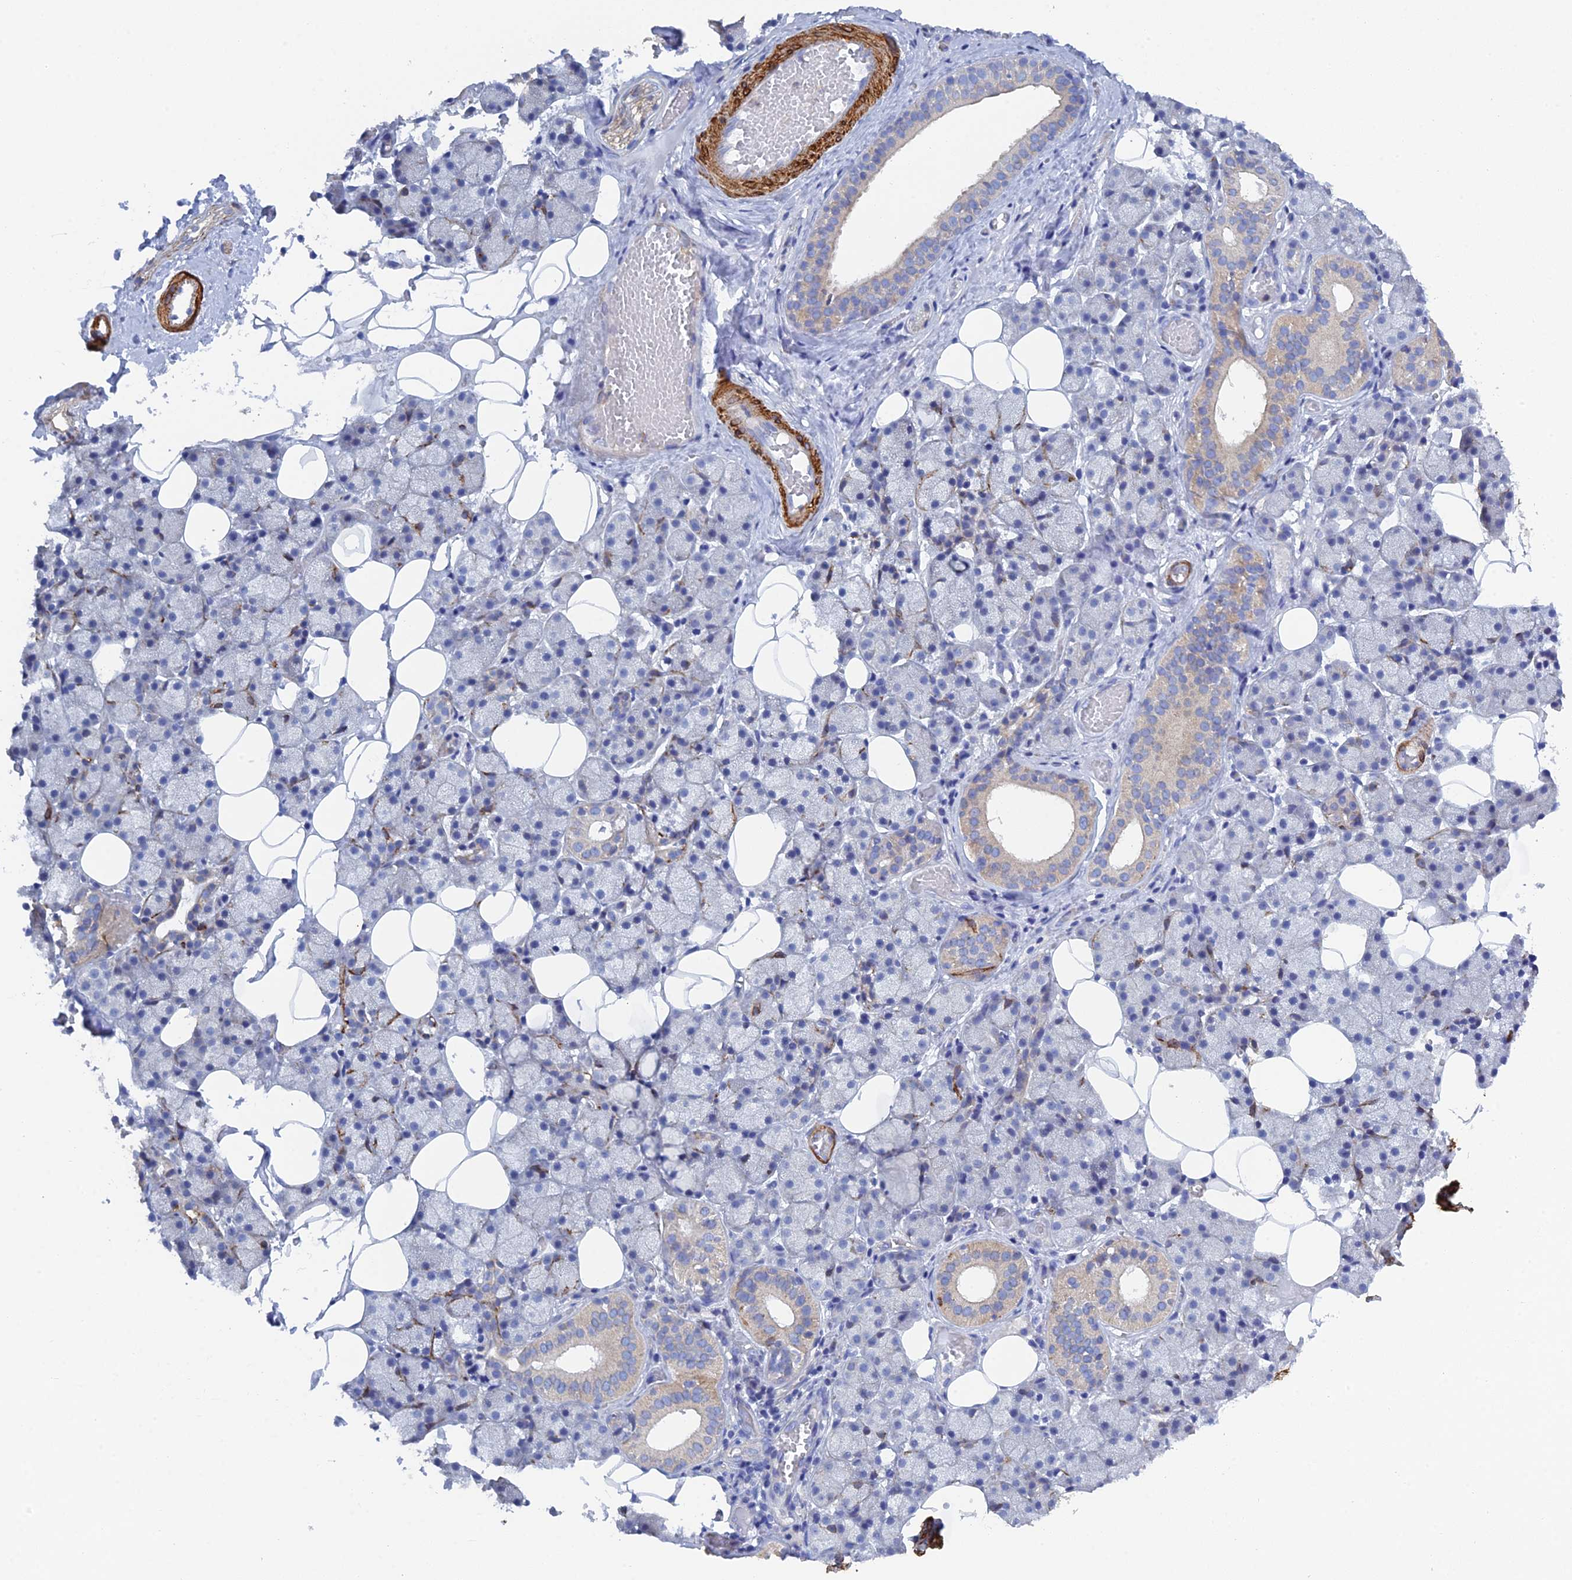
{"staining": {"intensity": "weak", "quantity": "<25%", "location": "cytoplasmic/membranous"}, "tissue": "salivary gland", "cell_type": "Glandular cells", "image_type": "normal", "snomed": [{"axis": "morphology", "description": "Normal tissue, NOS"}, {"axis": "topography", "description": "Salivary gland"}], "caption": "Immunohistochemistry micrograph of normal salivary gland: salivary gland stained with DAB (3,3'-diaminobenzidine) displays no significant protein staining in glandular cells.", "gene": "PCDHA8", "patient": {"sex": "female", "age": 33}}